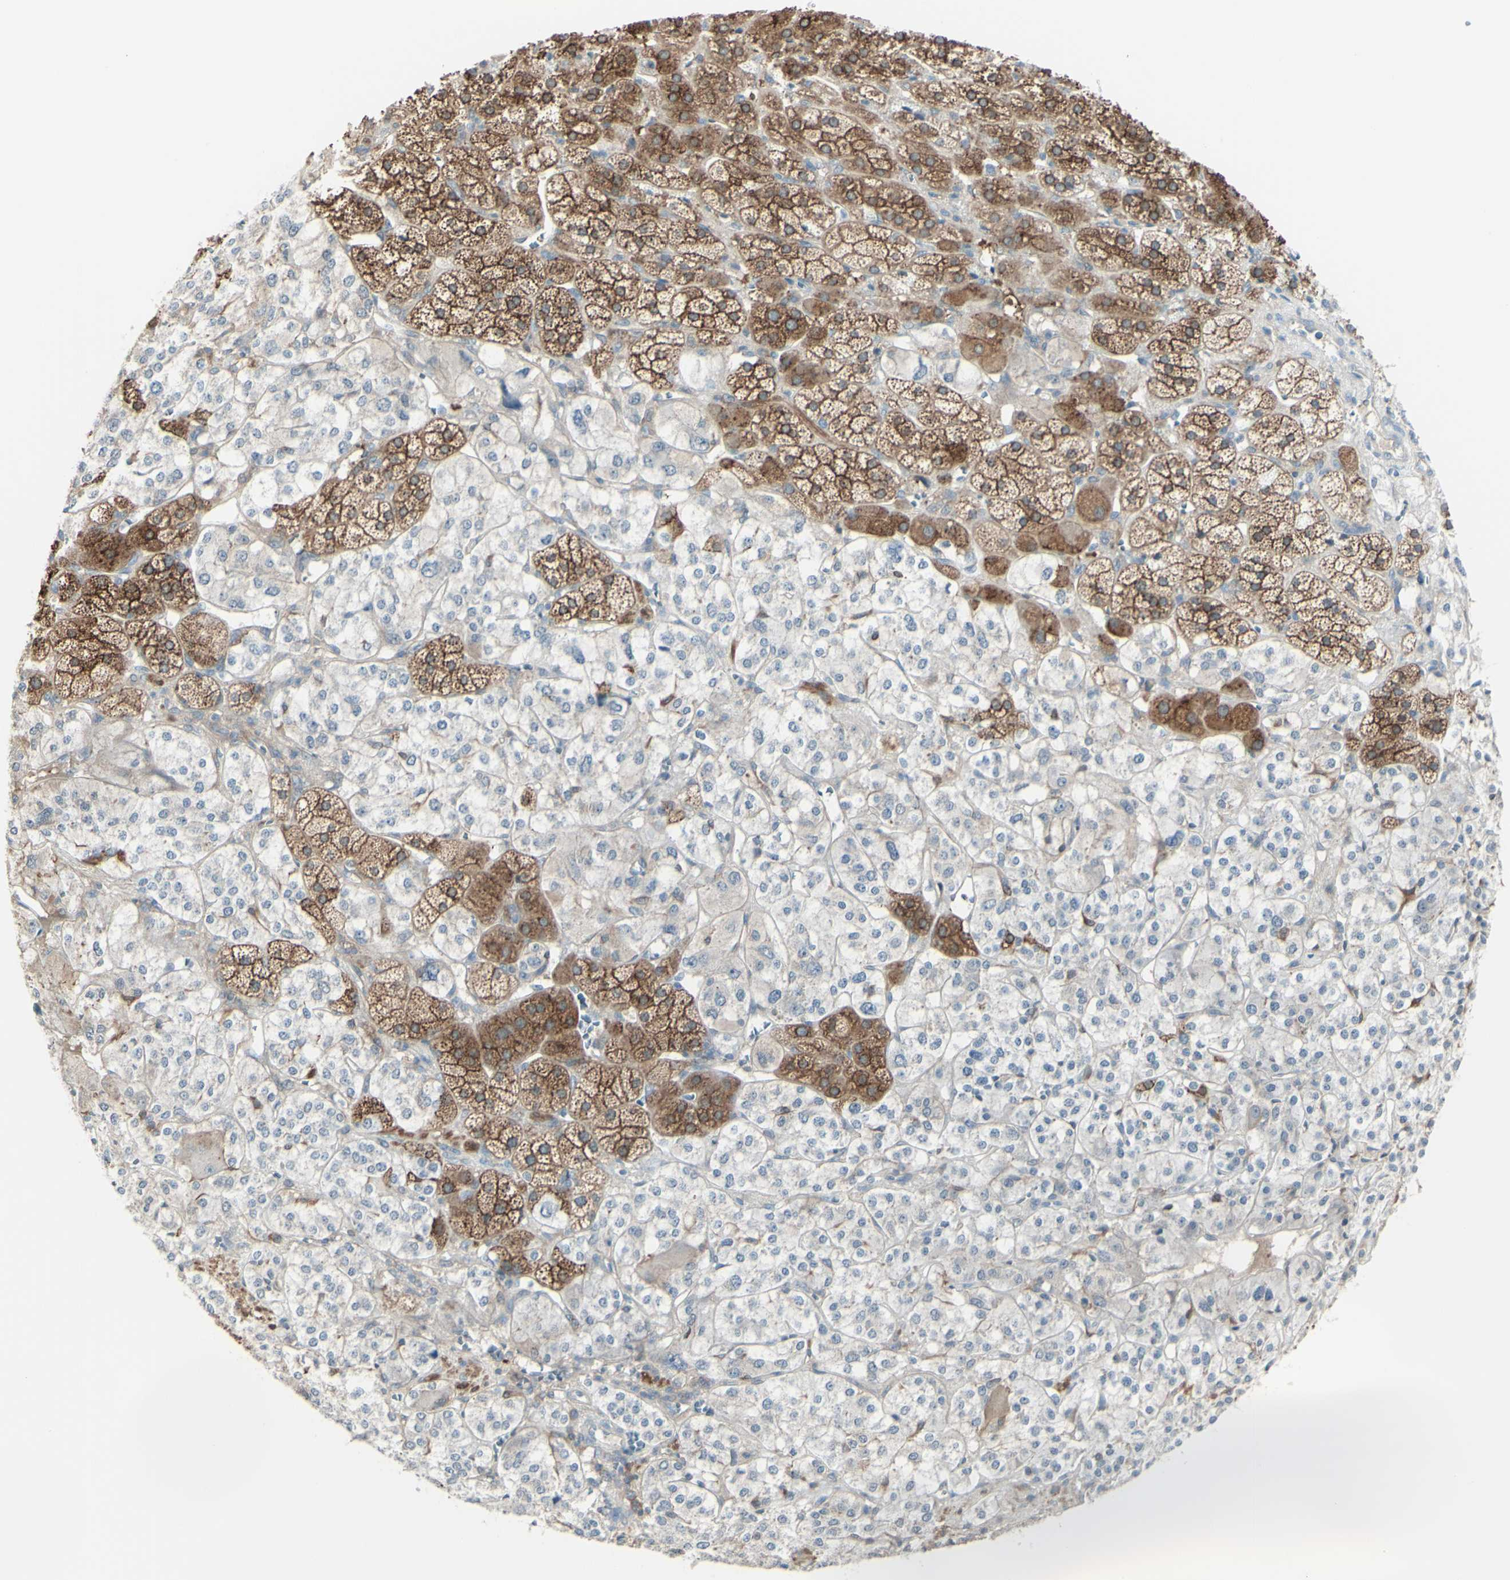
{"staining": {"intensity": "moderate", "quantity": "25%-75%", "location": "cytoplasmic/membranous"}, "tissue": "adrenal gland", "cell_type": "Glandular cells", "image_type": "normal", "snomed": [{"axis": "morphology", "description": "Normal tissue, NOS"}, {"axis": "topography", "description": "Adrenal gland"}], "caption": "The micrograph exhibits a brown stain indicating the presence of a protein in the cytoplasmic/membranous of glandular cells in adrenal gland.", "gene": "MTM1", "patient": {"sex": "male", "age": 56}}